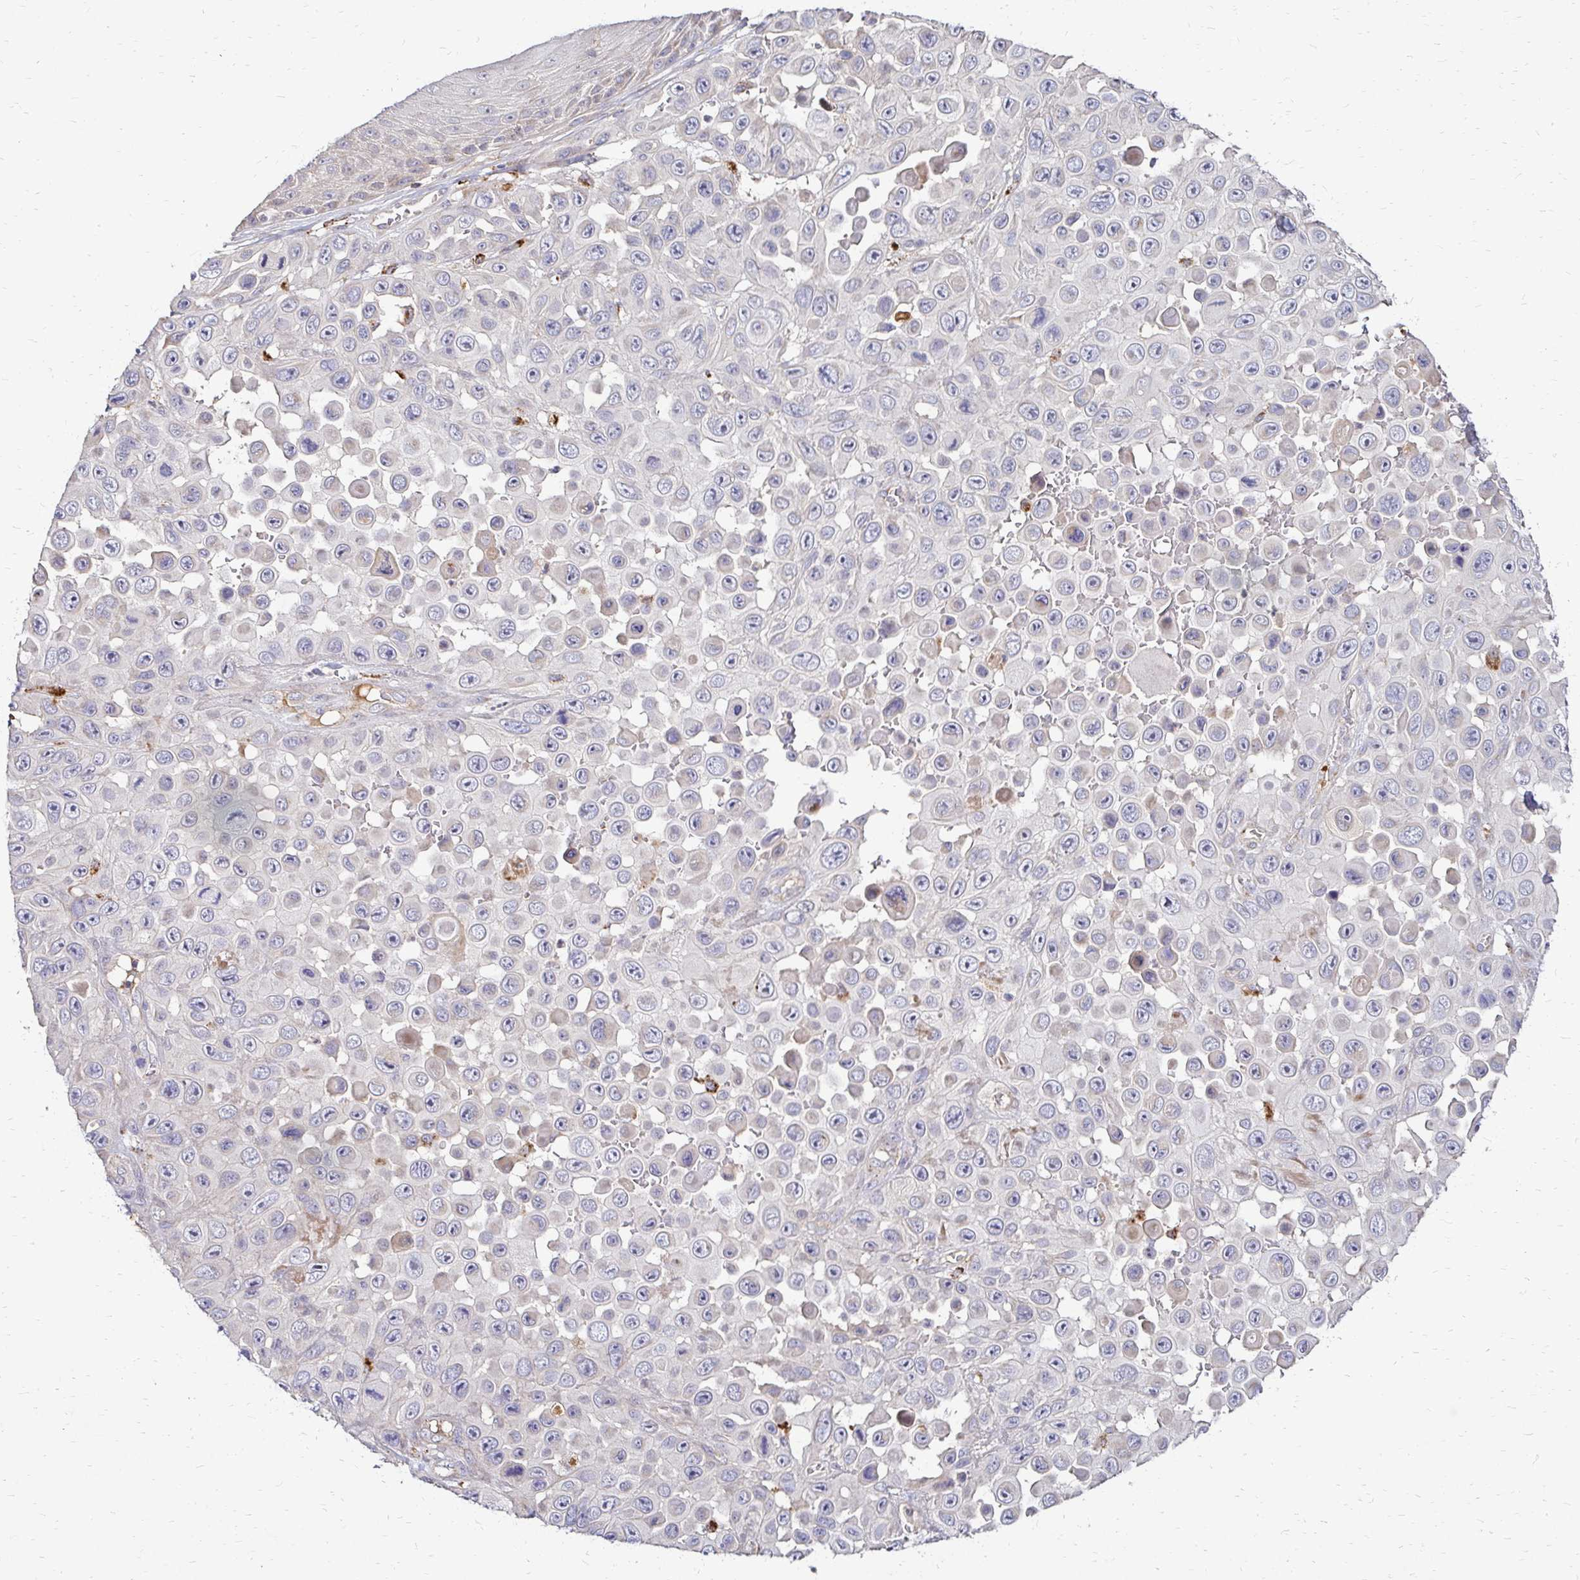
{"staining": {"intensity": "negative", "quantity": "none", "location": "none"}, "tissue": "skin cancer", "cell_type": "Tumor cells", "image_type": "cancer", "snomed": [{"axis": "morphology", "description": "Squamous cell carcinoma, NOS"}, {"axis": "topography", "description": "Skin"}], "caption": "Immunohistochemical staining of skin squamous cell carcinoma displays no significant expression in tumor cells.", "gene": "IDUA", "patient": {"sex": "male", "age": 81}}